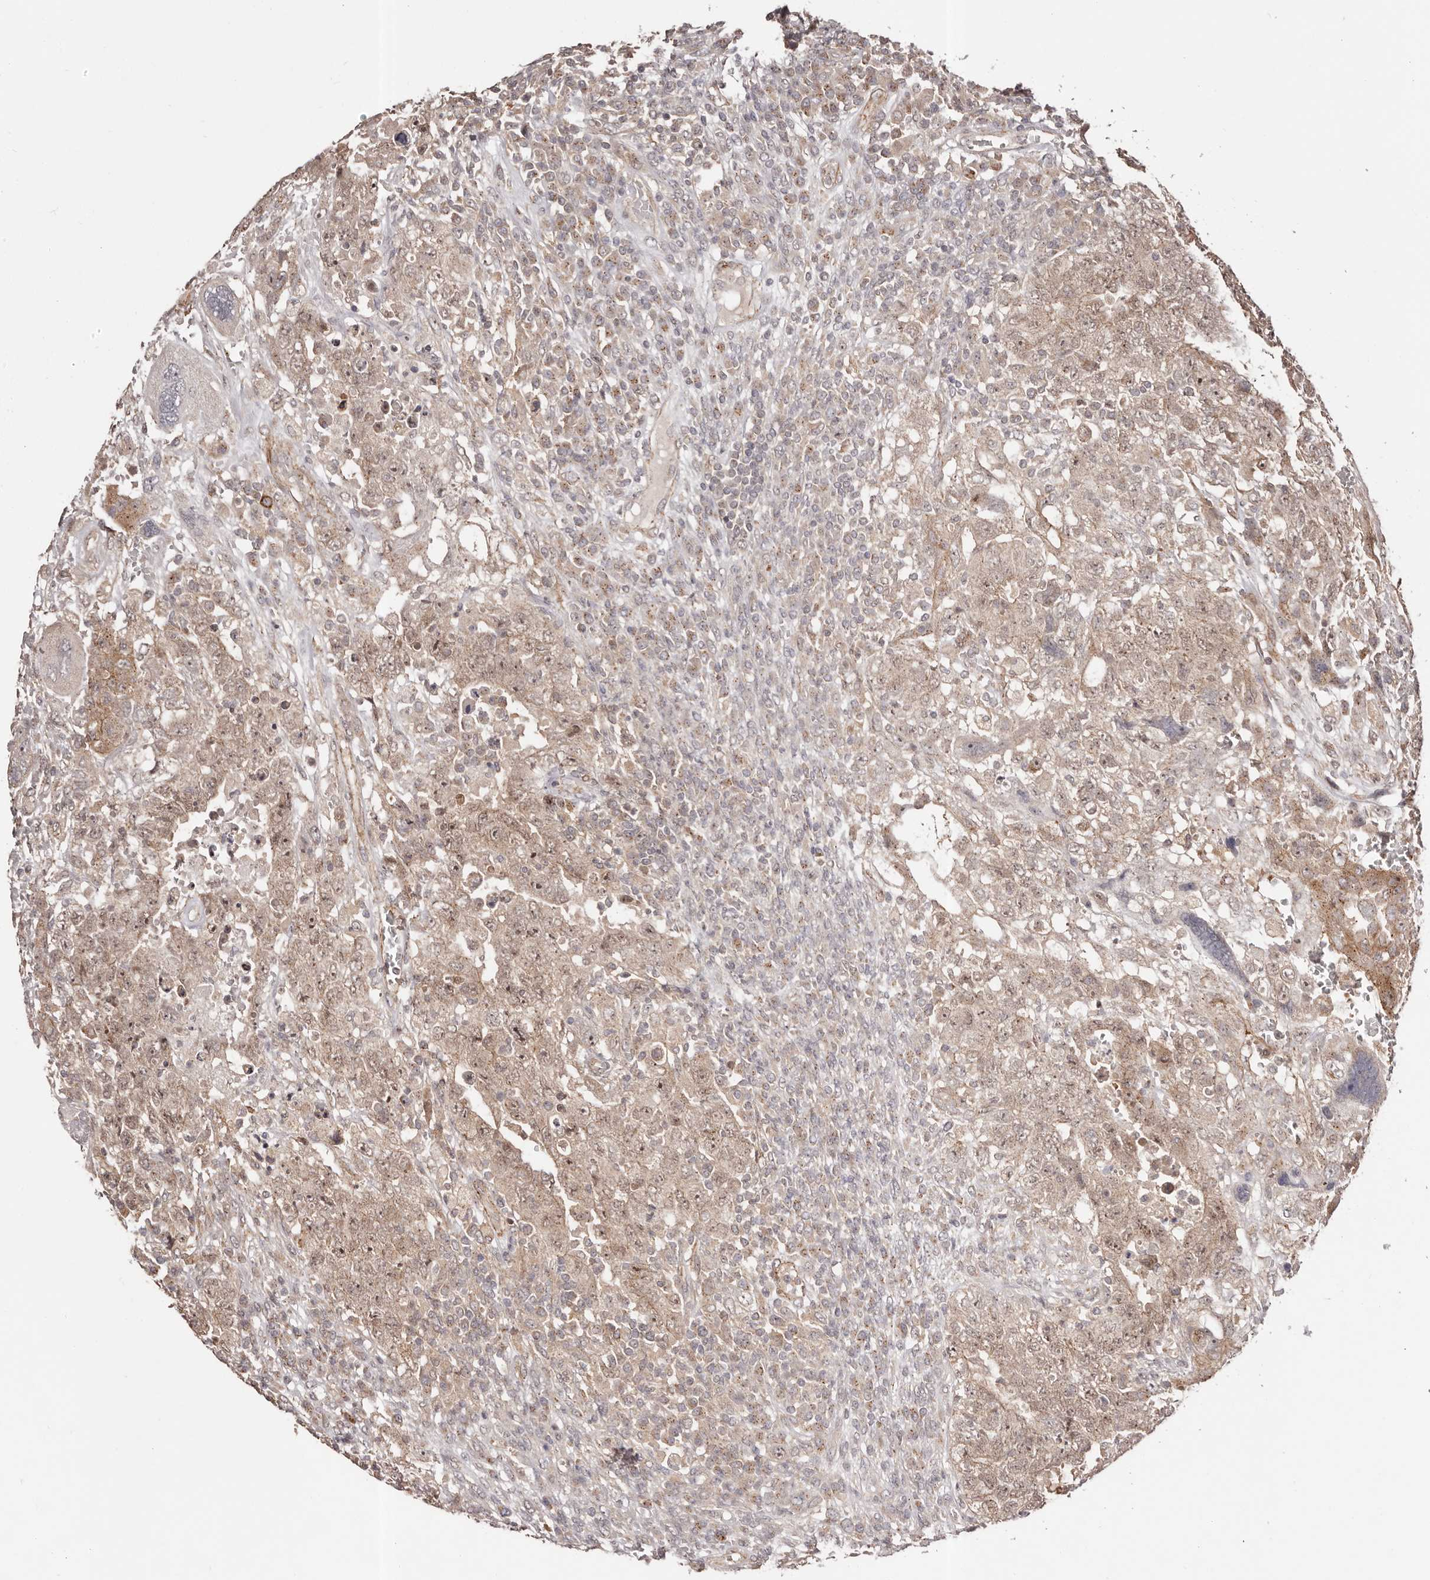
{"staining": {"intensity": "moderate", "quantity": ">75%", "location": "cytoplasmic/membranous,nuclear"}, "tissue": "testis cancer", "cell_type": "Tumor cells", "image_type": "cancer", "snomed": [{"axis": "morphology", "description": "Carcinoma, Embryonal, NOS"}, {"axis": "topography", "description": "Testis"}], "caption": "Human testis cancer stained for a protein (brown) shows moderate cytoplasmic/membranous and nuclear positive positivity in approximately >75% of tumor cells.", "gene": "MICAL2", "patient": {"sex": "male", "age": 26}}